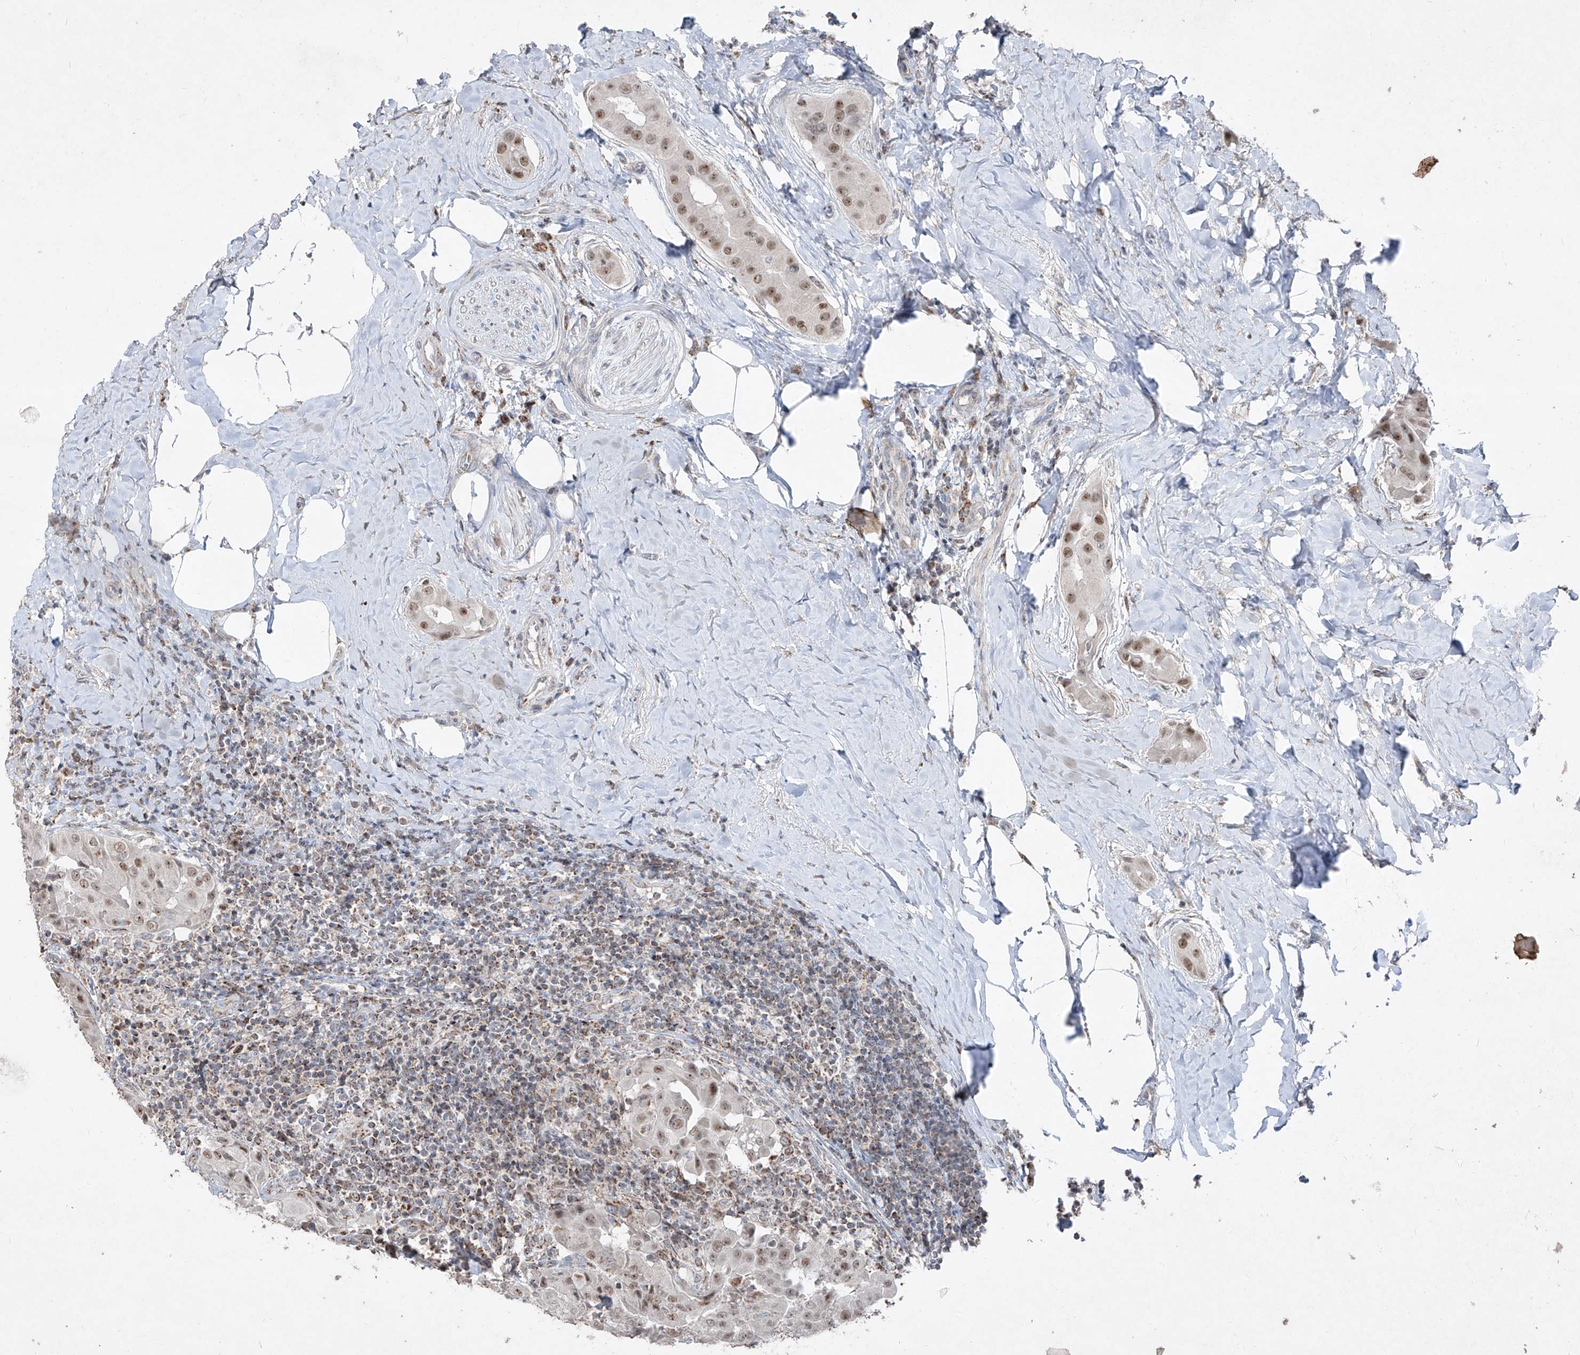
{"staining": {"intensity": "moderate", "quantity": ">75%", "location": "nuclear"}, "tissue": "thyroid cancer", "cell_type": "Tumor cells", "image_type": "cancer", "snomed": [{"axis": "morphology", "description": "Papillary adenocarcinoma, NOS"}, {"axis": "topography", "description": "Thyroid gland"}], "caption": "Thyroid cancer (papillary adenocarcinoma) was stained to show a protein in brown. There is medium levels of moderate nuclear staining in approximately >75% of tumor cells.", "gene": "NDUFB3", "patient": {"sex": "male", "age": 33}}